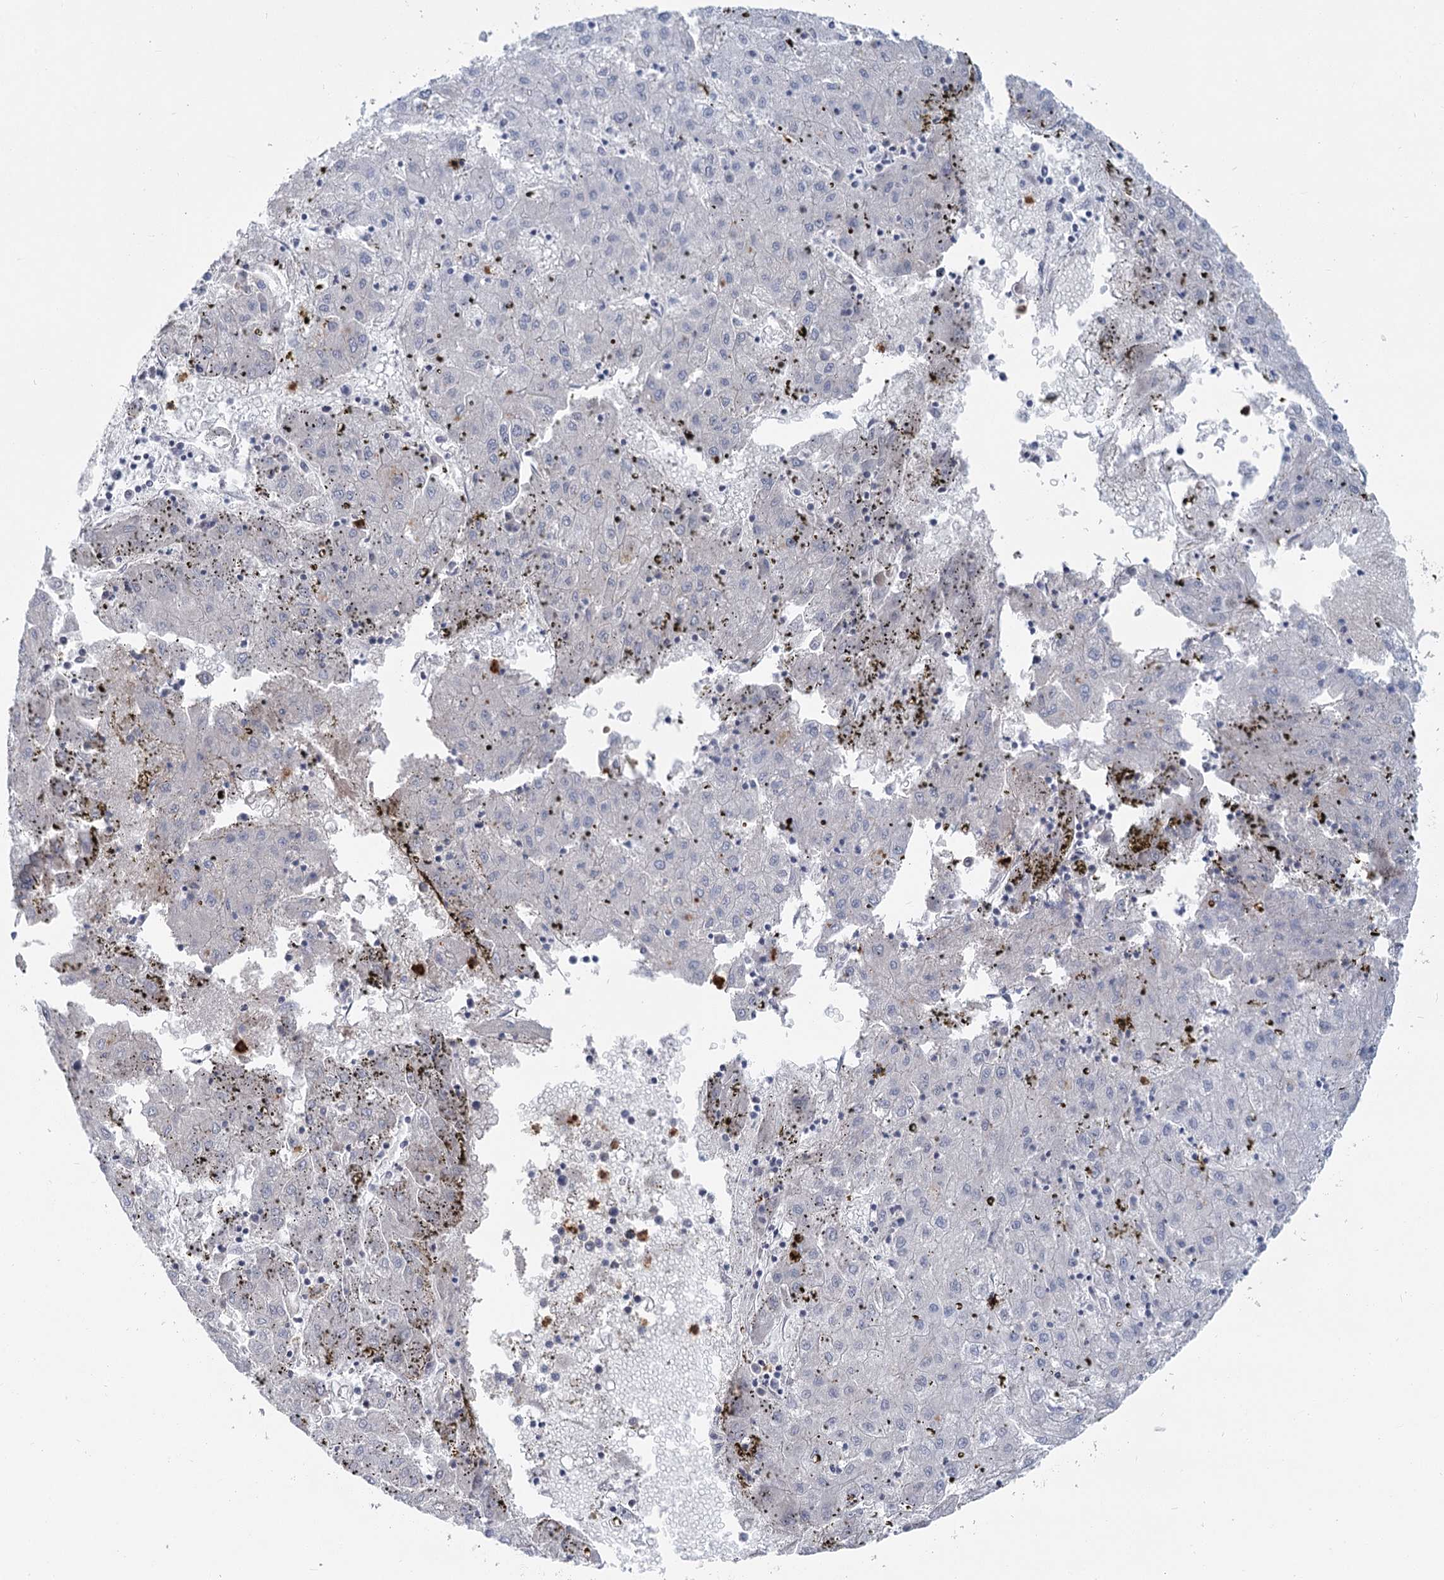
{"staining": {"intensity": "negative", "quantity": "none", "location": "none"}, "tissue": "liver cancer", "cell_type": "Tumor cells", "image_type": "cancer", "snomed": [{"axis": "morphology", "description": "Carcinoma, Hepatocellular, NOS"}, {"axis": "topography", "description": "Liver"}], "caption": "Liver cancer was stained to show a protein in brown. There is no significant staining in tumor cells. The staining is performed using DAB (3,3'-diaminobenzidine) brown chromogen with nuclei counter-stained in using hematoxylin.", "gene": "IFIT5", "patient": {"sex": "male", "age": 72}}